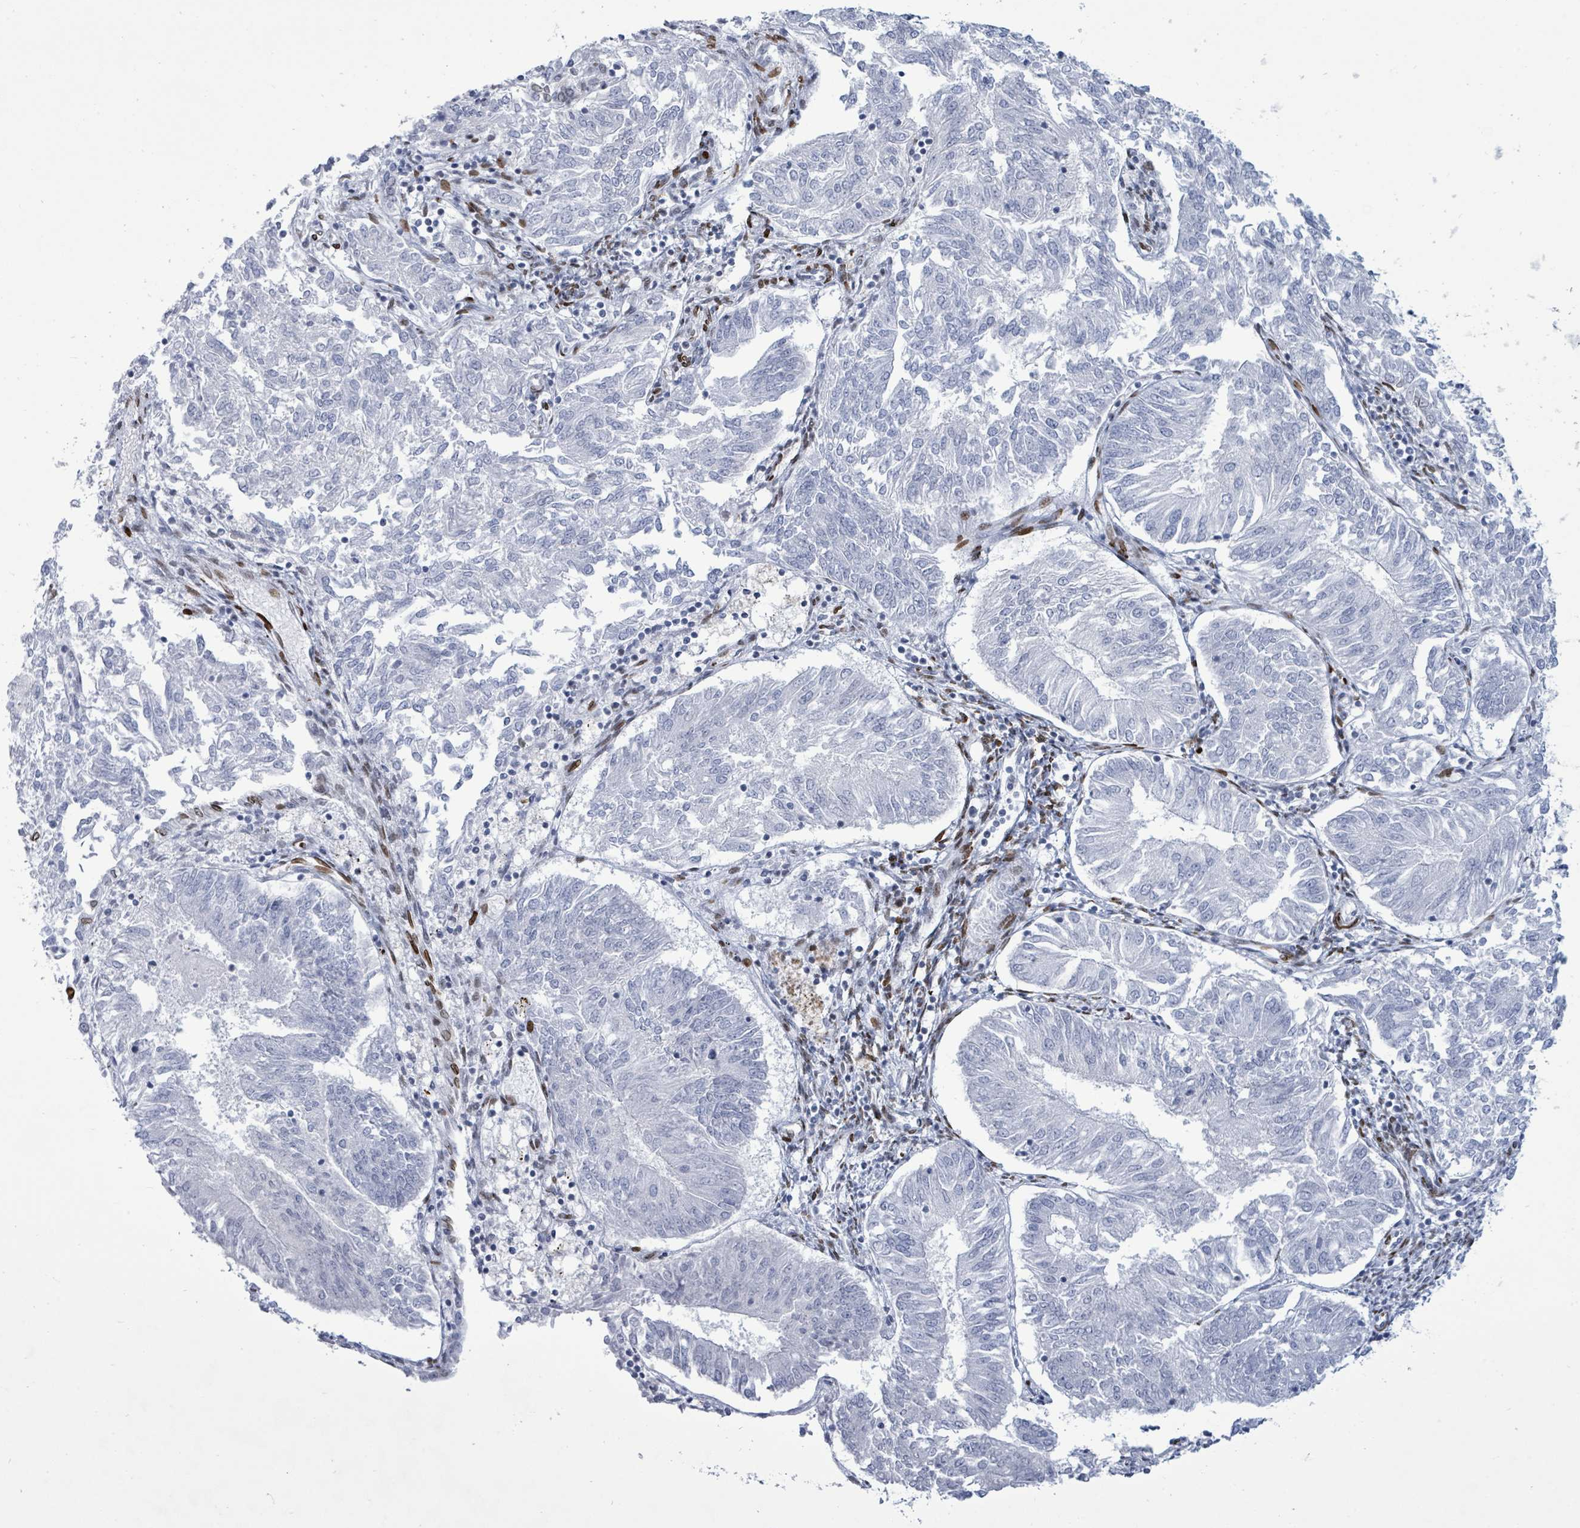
{"staining": {"intensity": "negative", "quantity": "none", "location": "none"}, "tissue": "endometrial cancer", "cell_type": "Tumor cells", "image_type": "cancer", "snomed": [{"axis": "morphology", "description": "Adenocarcinoma, NOS"}, {"axis": "topography", "description": "Endometrium"}], "caption": "Adenocarcinoma (endometrial) was stained to show a protein in brown. There is no significant expression in tumor cells.", "gene": "MALL", "patient": {"sex": "female", "age": 58}}